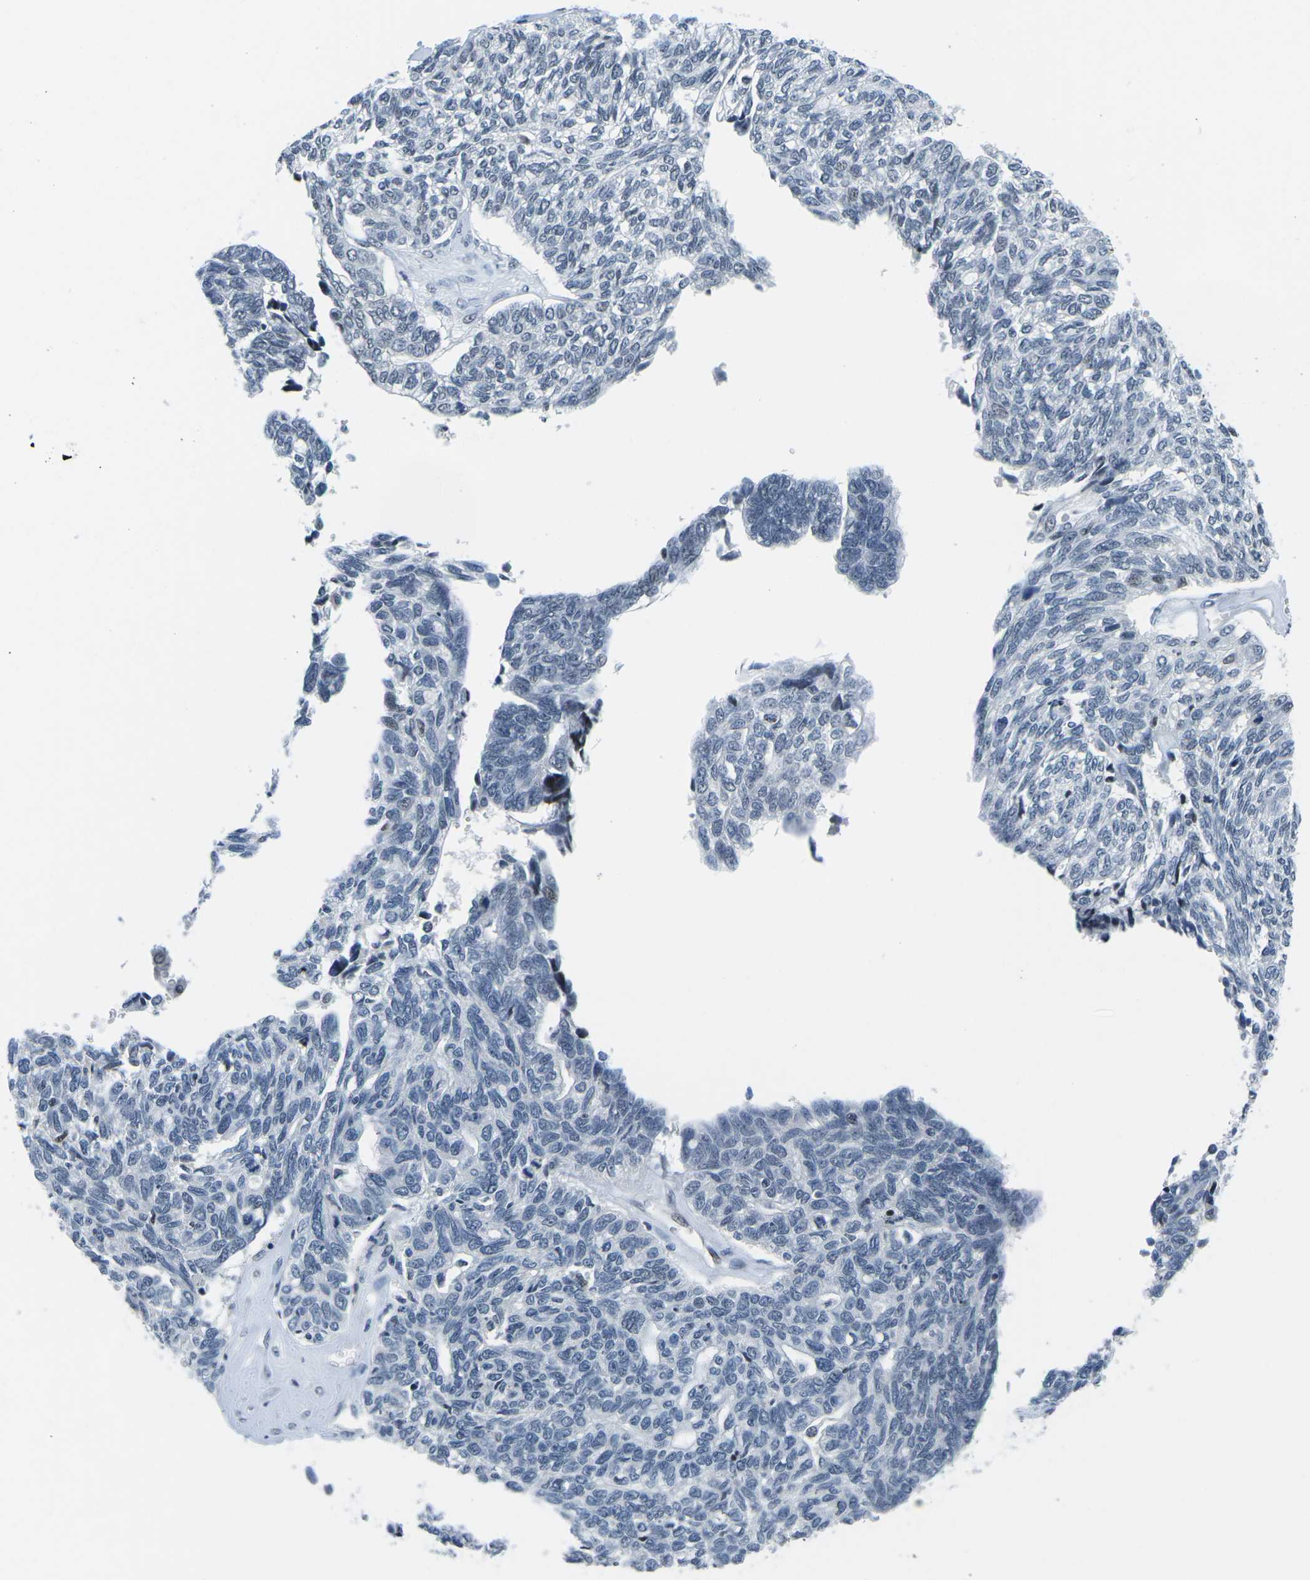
{"staining": {"intensity": "negative", "quantity": "none", "location": "none"}, "tissue": "ovarian cancer", "cell_type": "Tumor cells", "image_type": "cancer", "snomed": [{"axis": "morphology", "description": "Cystadenocarcinoma, serous, NOS"}, {"axis": "topography", "description": "Ovary"}], "caption": "A high-resolution micrograph shows immunohistochemistry (IHC) staining of ovarian serous cystadenocarcinoma, which shows no significant expression in tumor cells. Brightfield microscopy of IHC stained with DAB (brown) and hematoxylin (blue), captured at high magnification.", "gene": "PRPF8", "patient": {"sex": "female", "age": 79}}